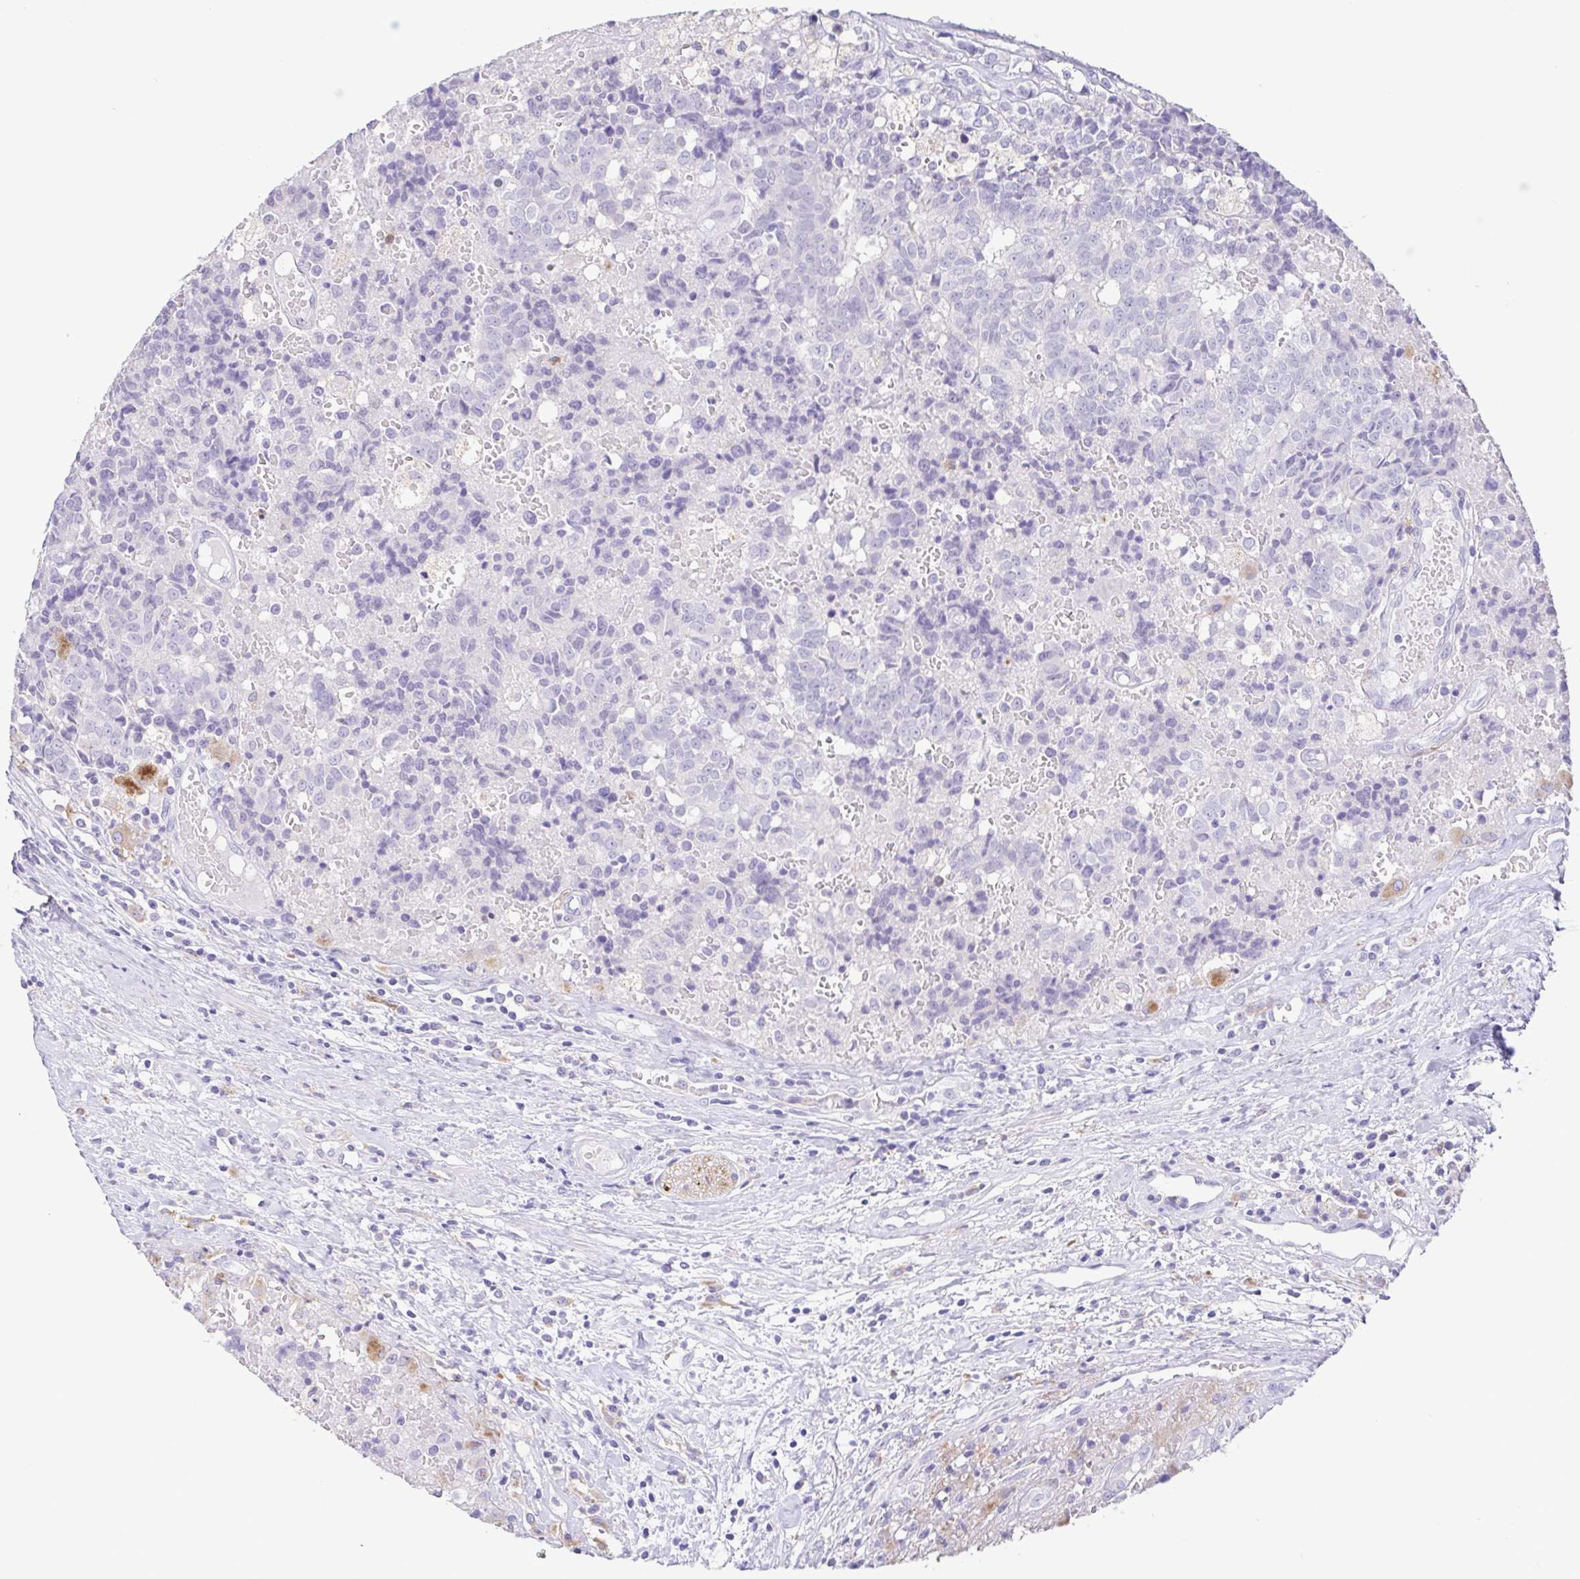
{"staining": {"intensity": "negative", "quantity": "none", "location": "none"}, "tissue": "prostate cancer", "cell_type": "Tumor cells", "image_type": "cancer", "snomed": [{"axis": "morphology", "description": "Adenocarcinoma, High grade"}, {"axis": "topography", "description": "Prostate and seminal vesicle, NOS"}], "caption": "Photomicrograph shows no significant protein positivity in tumor cells of high-grade adenocarcinoma (prostate).", "gene": "ATP6V1G2", "patient": {"sex": "male", "age": 60}}